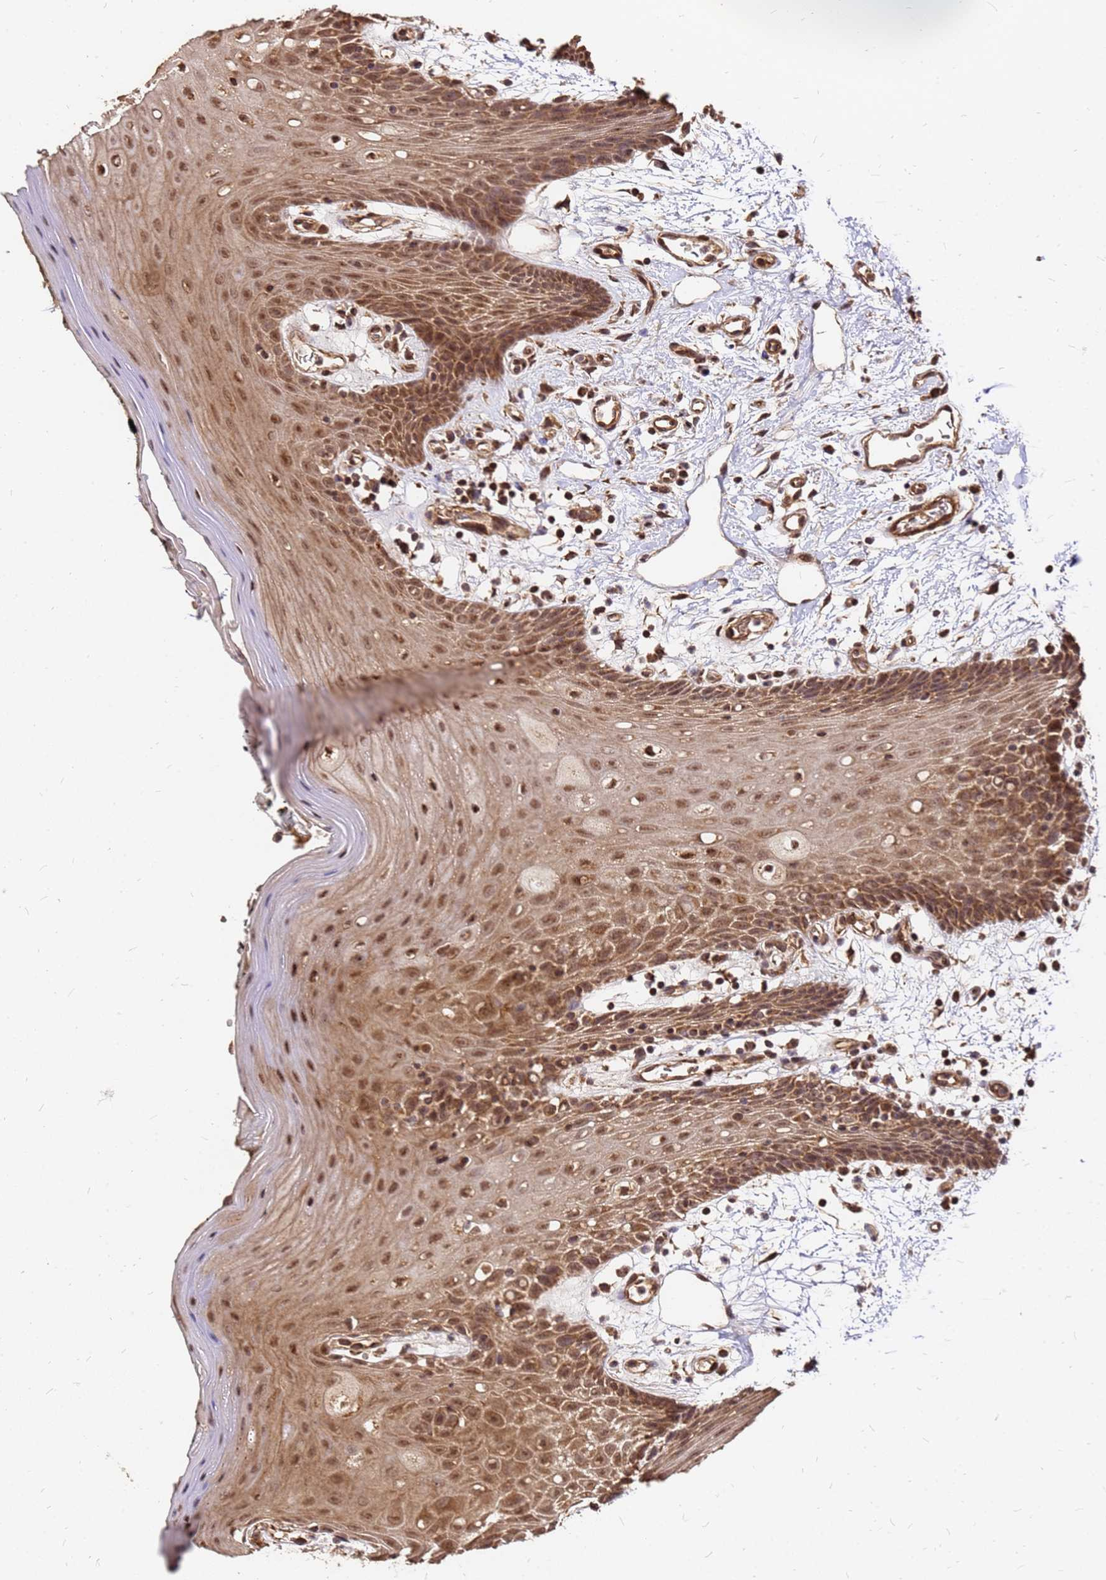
{"staining": {"intensity": "moderate", "quantity": ">75%", "location": "cytoplasmic/membranous,nuclear"}, "tissue": "oral mucosa", "cell_type": "Squamous epithelial cells", "image_type": "normal", "snomed": [{"axis": "morphology", "description": "Normal tissue, NOS"}, {"axis": "topography", "description": "Oral tissue"}, {"axis": "topography", "description": "Tounge, NOS"}], "caption": "Protein analysis of normal oral mucosa displays moderate cytoplasmic/membranous,nuclear expression in approximately >75% of squamous epithelial cells. The protein is shown in brown color, while the nuclei are stained blue.", "gene": "GPATCH8", "patient": {"sex": "female", "age": 59}}